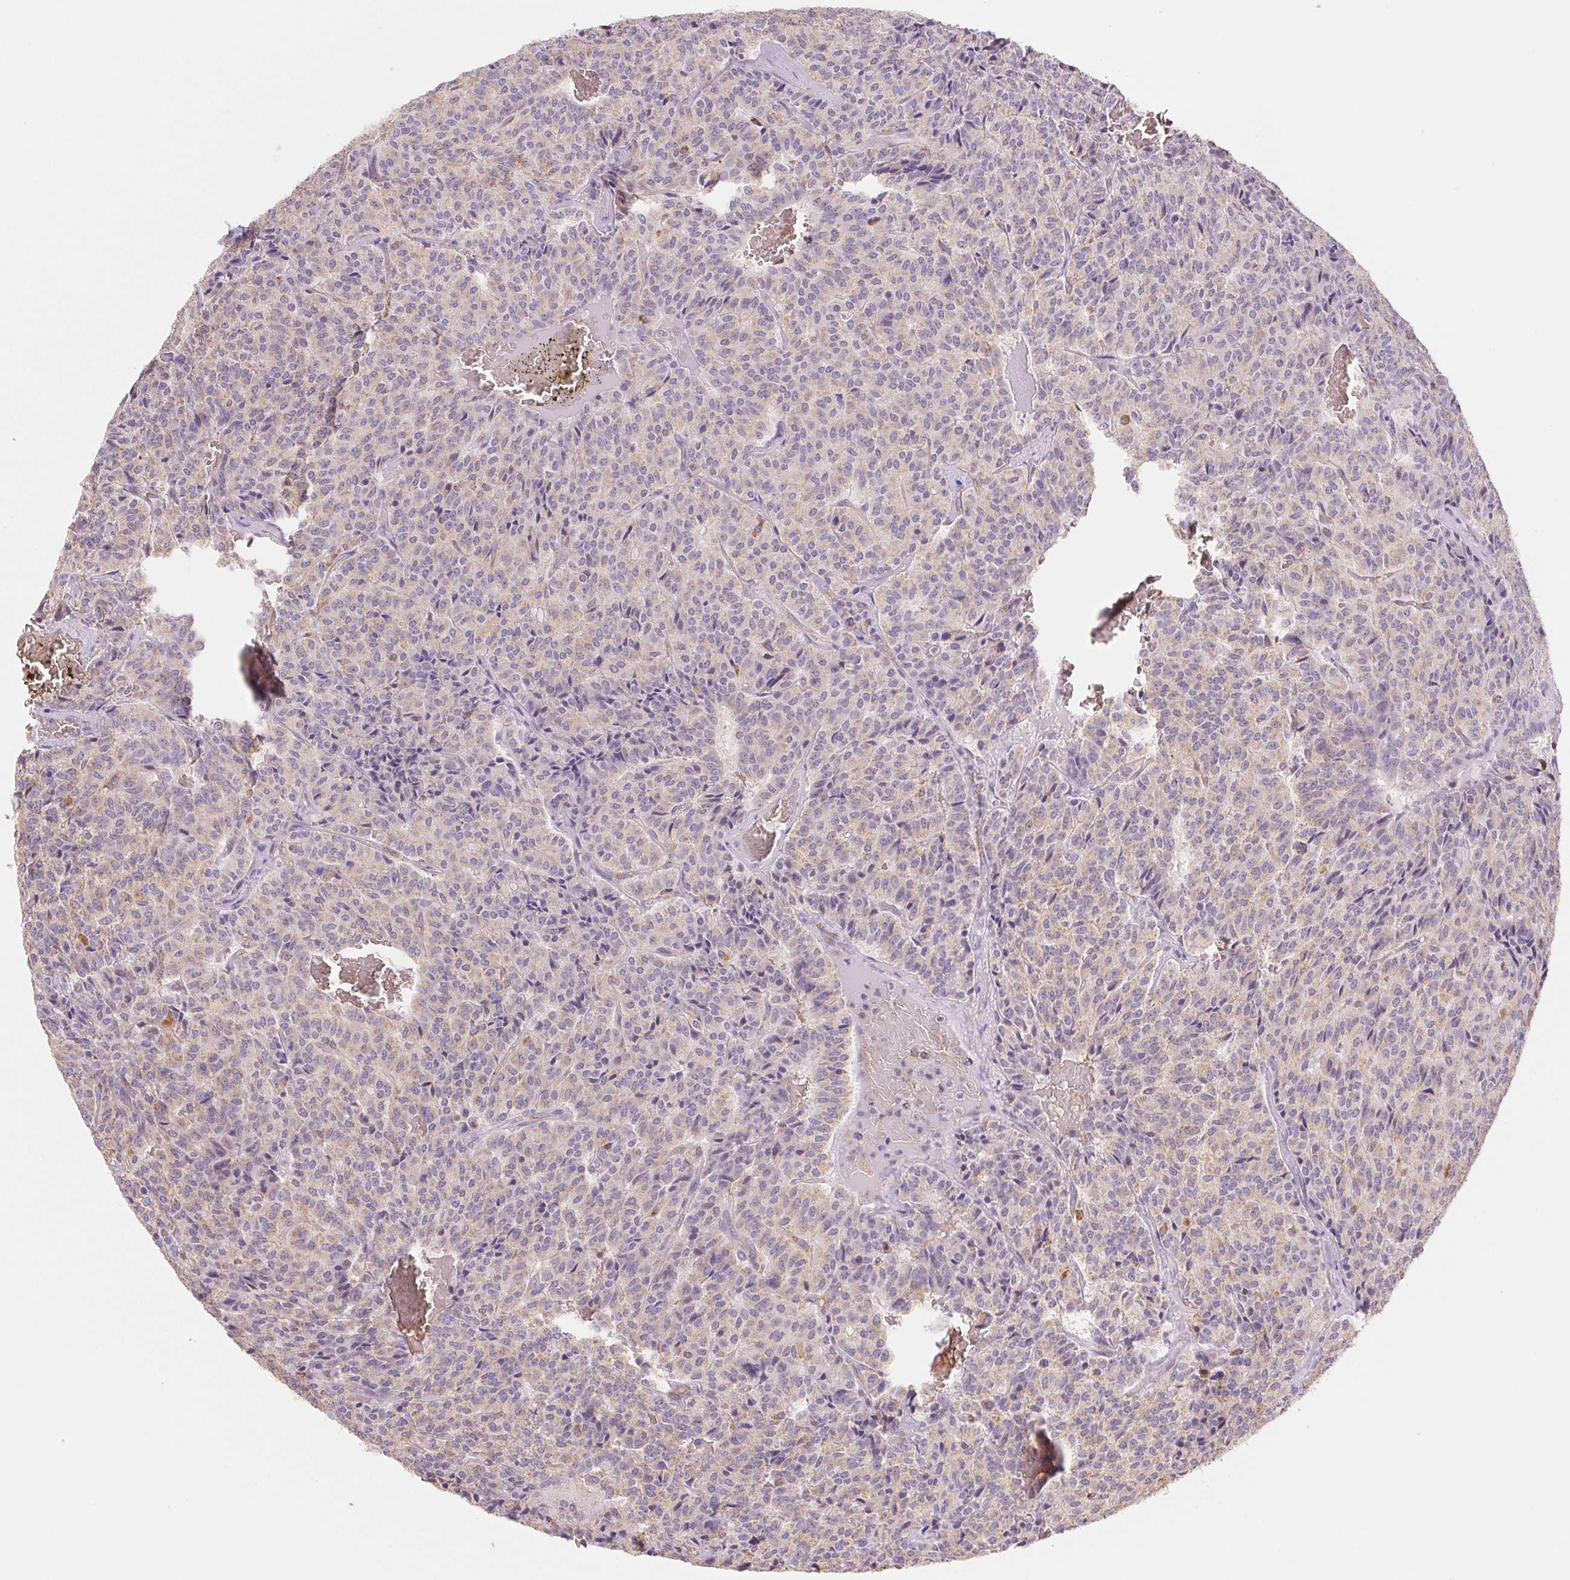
{"staining": {"intensity": "weak", "quantity": "25%-75%", "location": "cytoplasmic/membranous"}, "tissue": "carcinoid", "cell_type": "Tumor cells", "image_type": "cancer", "snomed": [{"axis": "morphology", "description": "Carcinoid, malignant, NOS"}, {"axis": "topography", "description": "Lung"}], "caption": "IHC staining of malignant carcinoid, which exhibits low levels of weak cytoplasmic/membranous expression in about 25%-75% of tumor cells indicating weak cytoplasmic/membranous protein expression. The staining was performed using DAB (brown) for protein detection and nuclei were counterstained in hematoxylin (blue).", "gene": "IGFL3", "patient": {"sex": "male", "age": 70}}